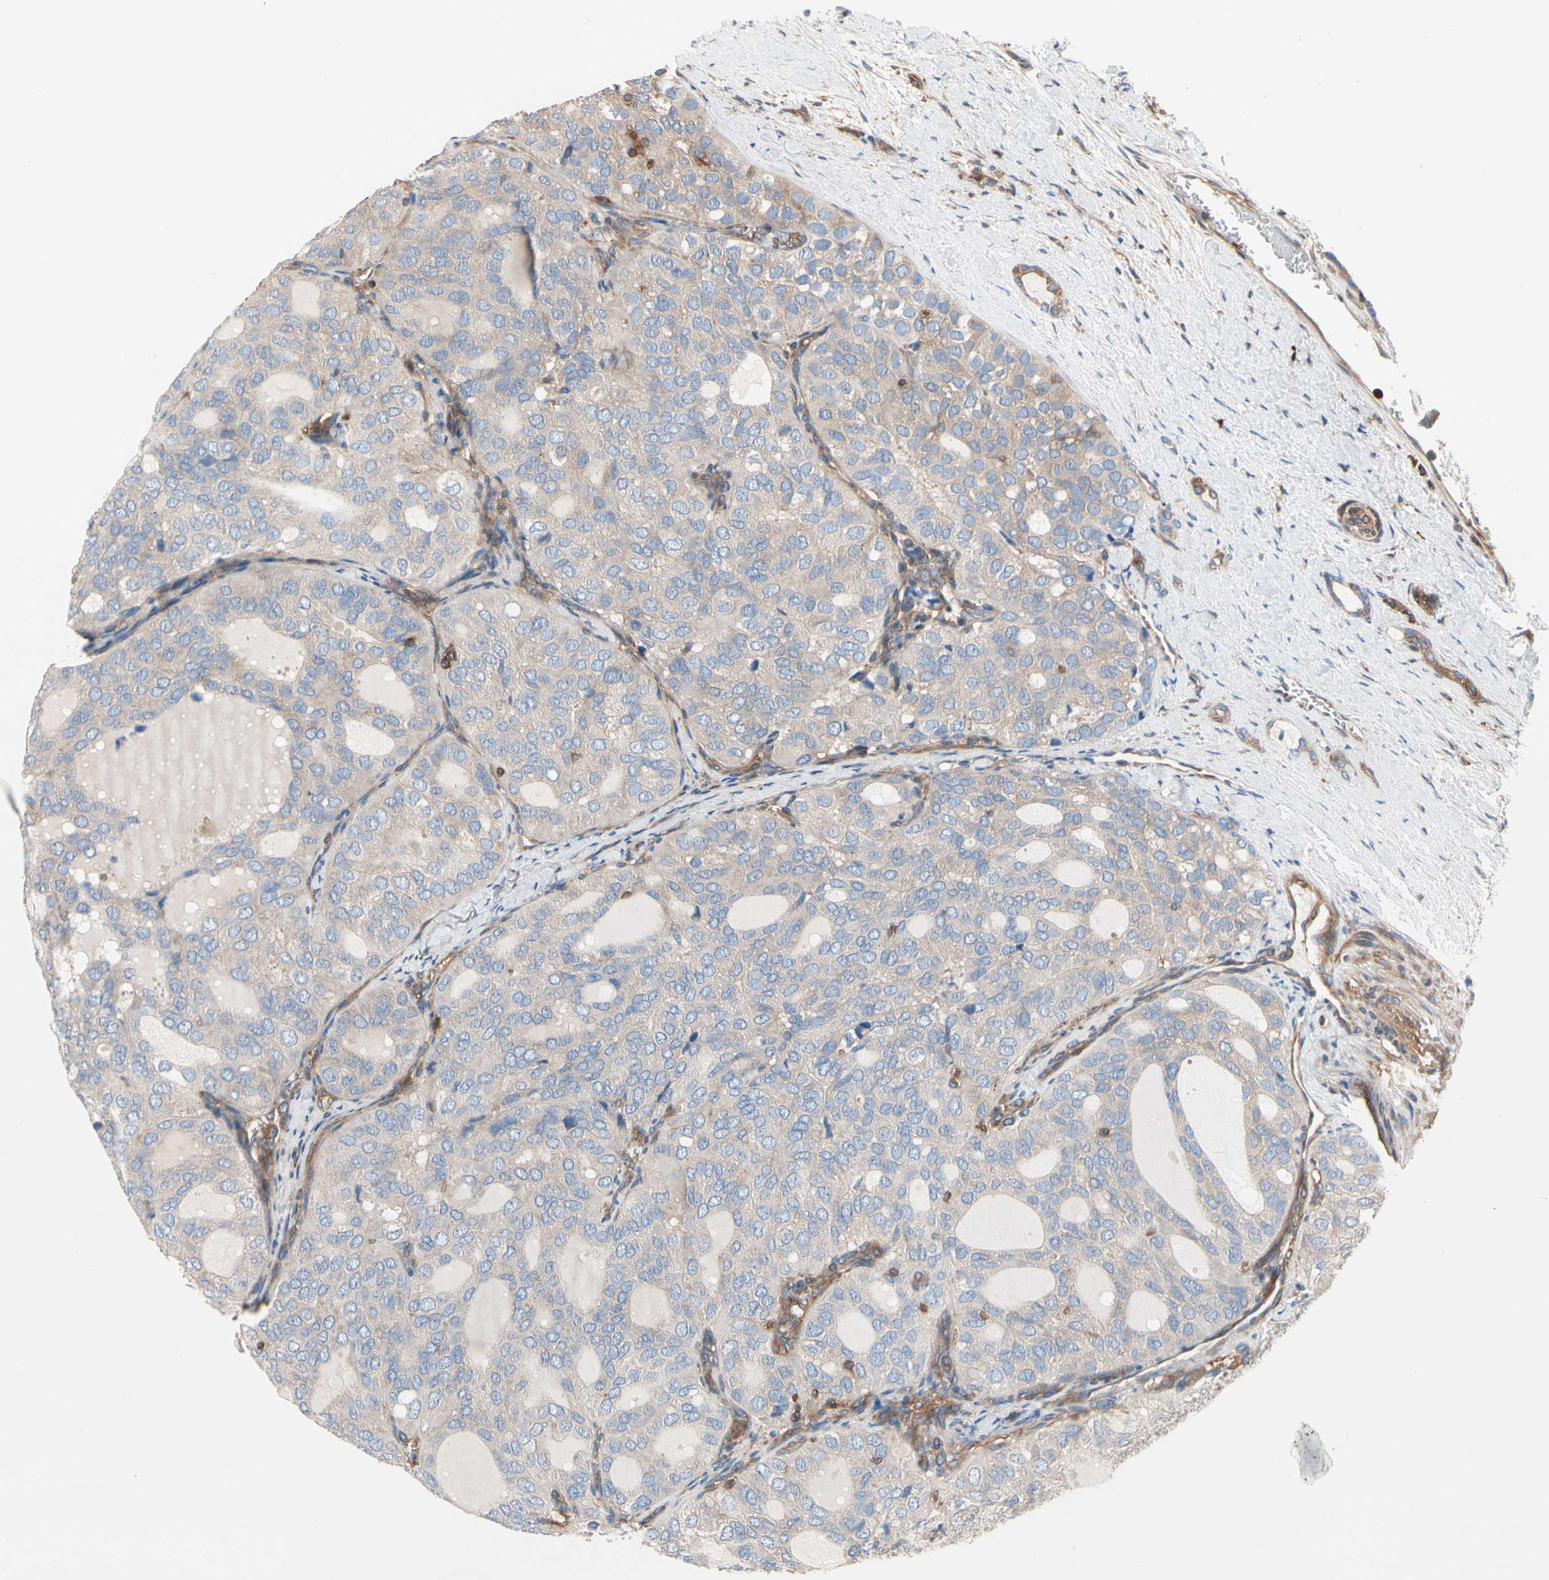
{"staining": {"intensity": "weak", "quantity": ">75%", "location": "cytoplasmic/membranous"}, "tissue": "thyroid cancer", "cell_type": "Tumor cells", "image_type": "cancer", "snomed": [{"axis": "morphology", "description": "Follicular adenoma carcinoma, NOS"}, {"axis": "topography", "description": "Thyroid gland"}], "caption": "The micrograph demonstrates staining of thyroid cancer (follicular adenoma carcinoma), revealing weak cytoplasmic/membranous protein expression (brown color) within tumor cells.", "gene": "ROCK1", "patient": {"sex": "male", "age": 75}}